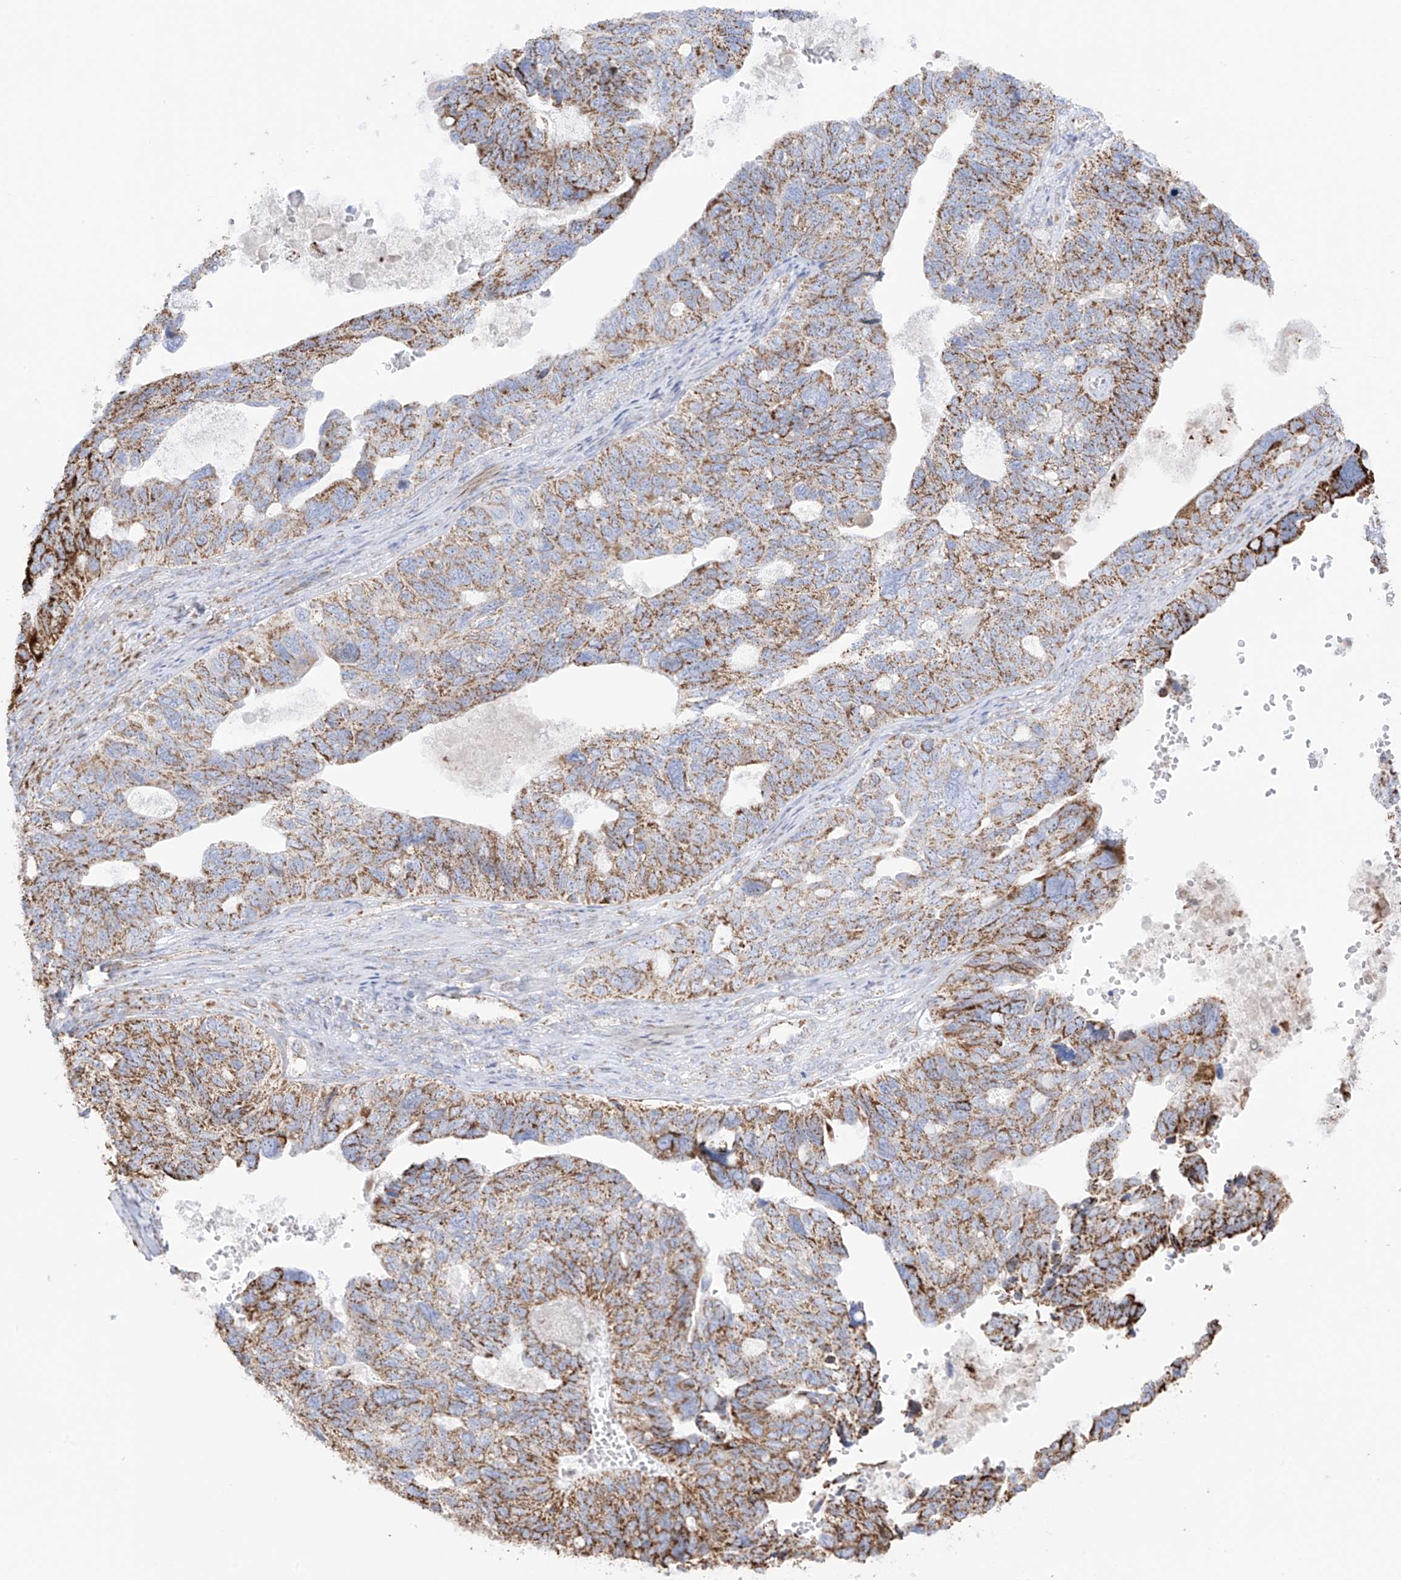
{"staining": {"intensity": "moderate", "quantity": ">75%", "location": "cytoplasmic/membranous"}, "tissue": "ovarian cancer", "cell_type": "Tumor cells", "image_type": "cancer", "snomed": [{"axis": "morphology", "description": "Cystadenocarcinoma, serous, NOS"}, {"axis": "topography", "description": "Ovary"}], "caption": "IHC photomicrograph of human serous cystadenocarcinoma (ovarian) stained for a protein (brown), which demonstrates medium levels of moderate cytoplasmic/membranous expression in approximately >75% of tumor cells.", "gene": "XKR3", "patient": {"sex": "female", "age": 79}}